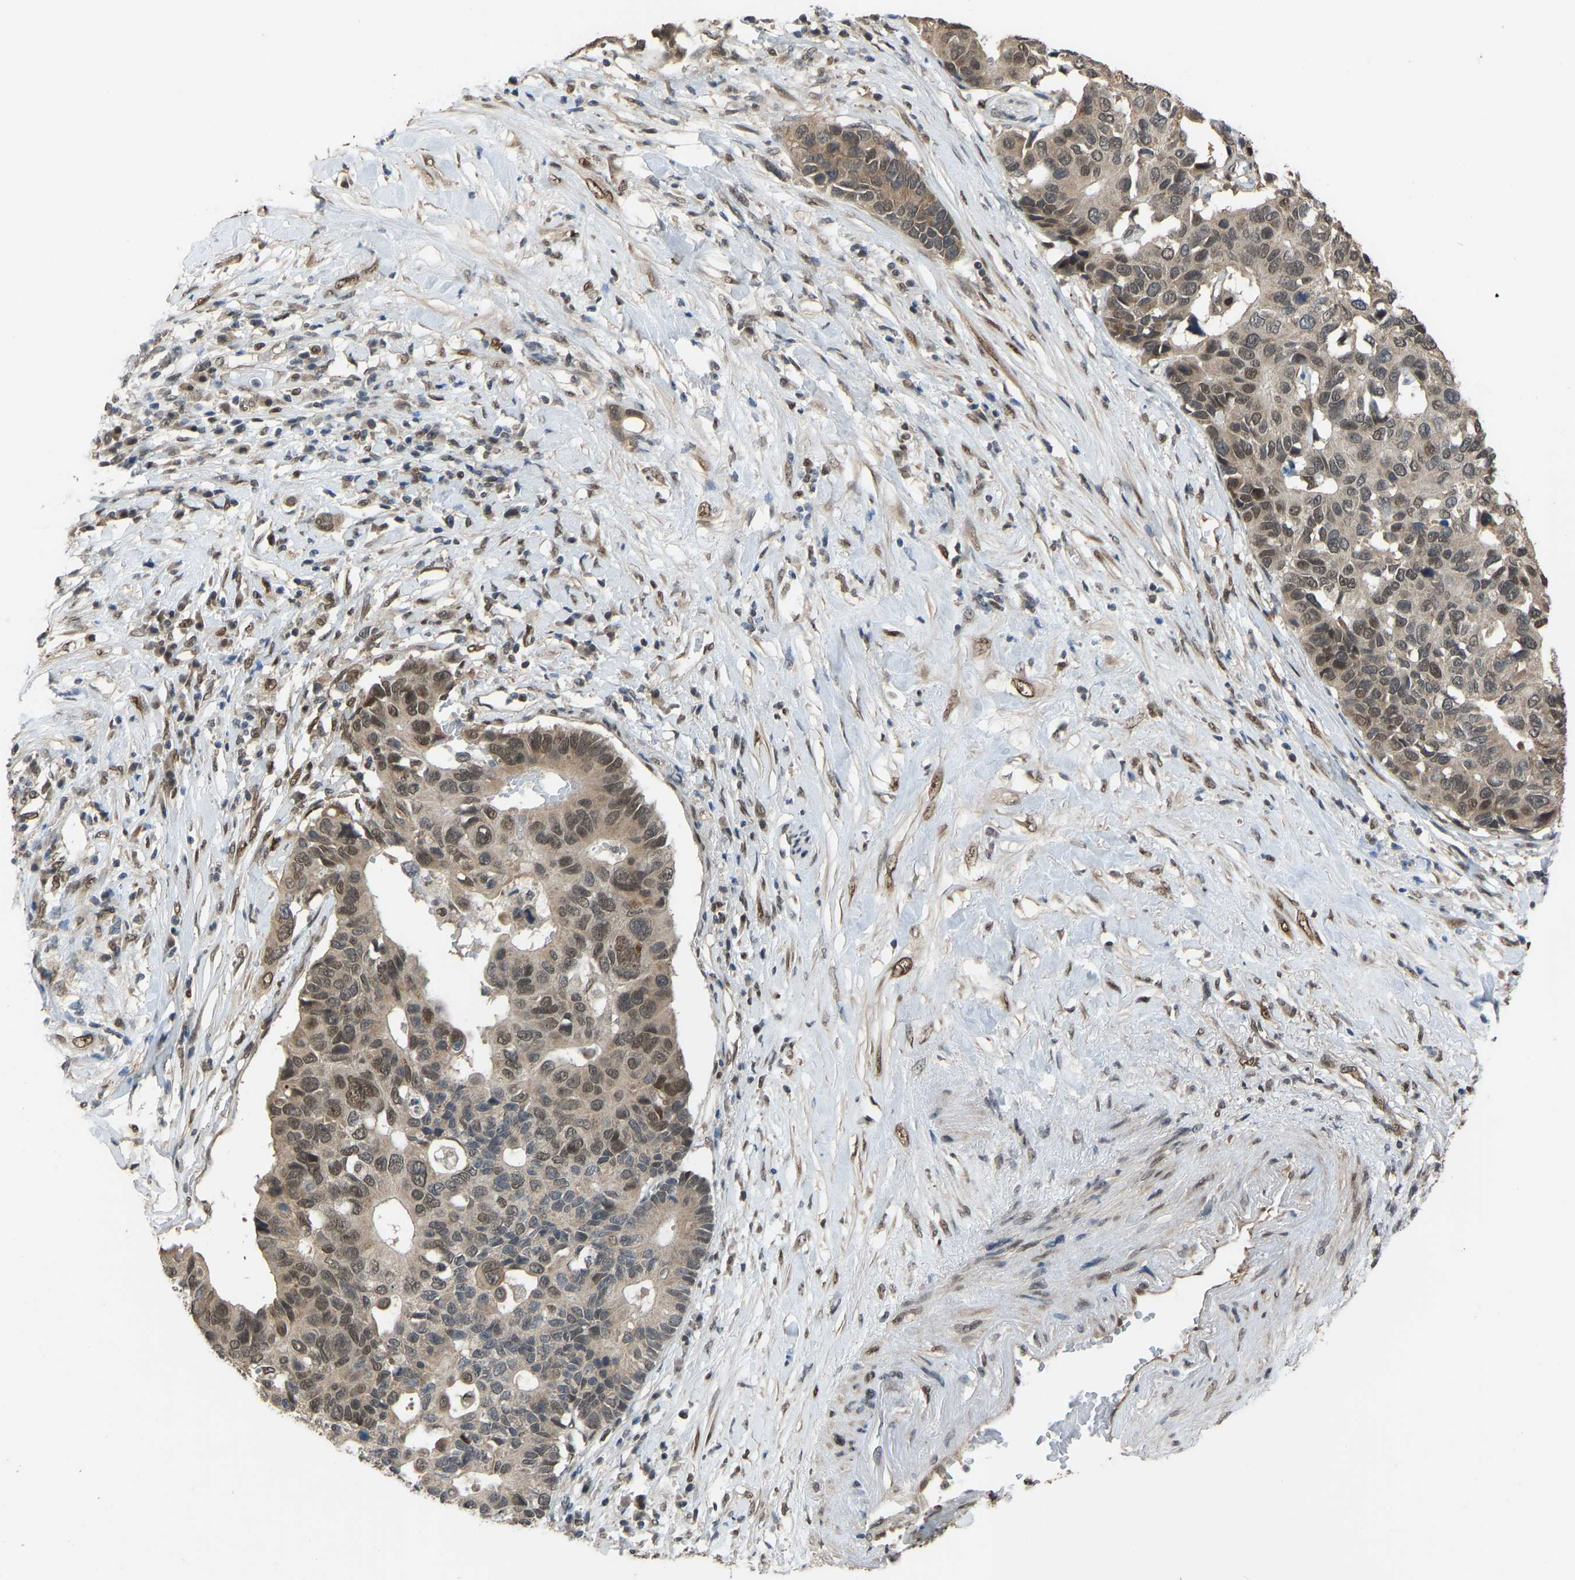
{"staining": {"intensity": "moderate", "quantity": ">75%", "location": "cytoplasmic/membranous,nuclear"}, "tissue": "pancreatic cancer", "cell_type": "Tumor cells", "image_type": "cancer", "snomed": [{"axis": "morphology", "description": "Adenocarcinoma, NOS"}, {"axis": "topography", "description": "Pancreas"}], "caption": "IHC (DAB) staining of human adenocarcinoma (pancreatic) shows moderate cytoplasmic/membranous and nuclear protein positivity in about >75% of tumor cells.", "gene": "KPNA6", "patient": {"sex": "female", "age": 56}}